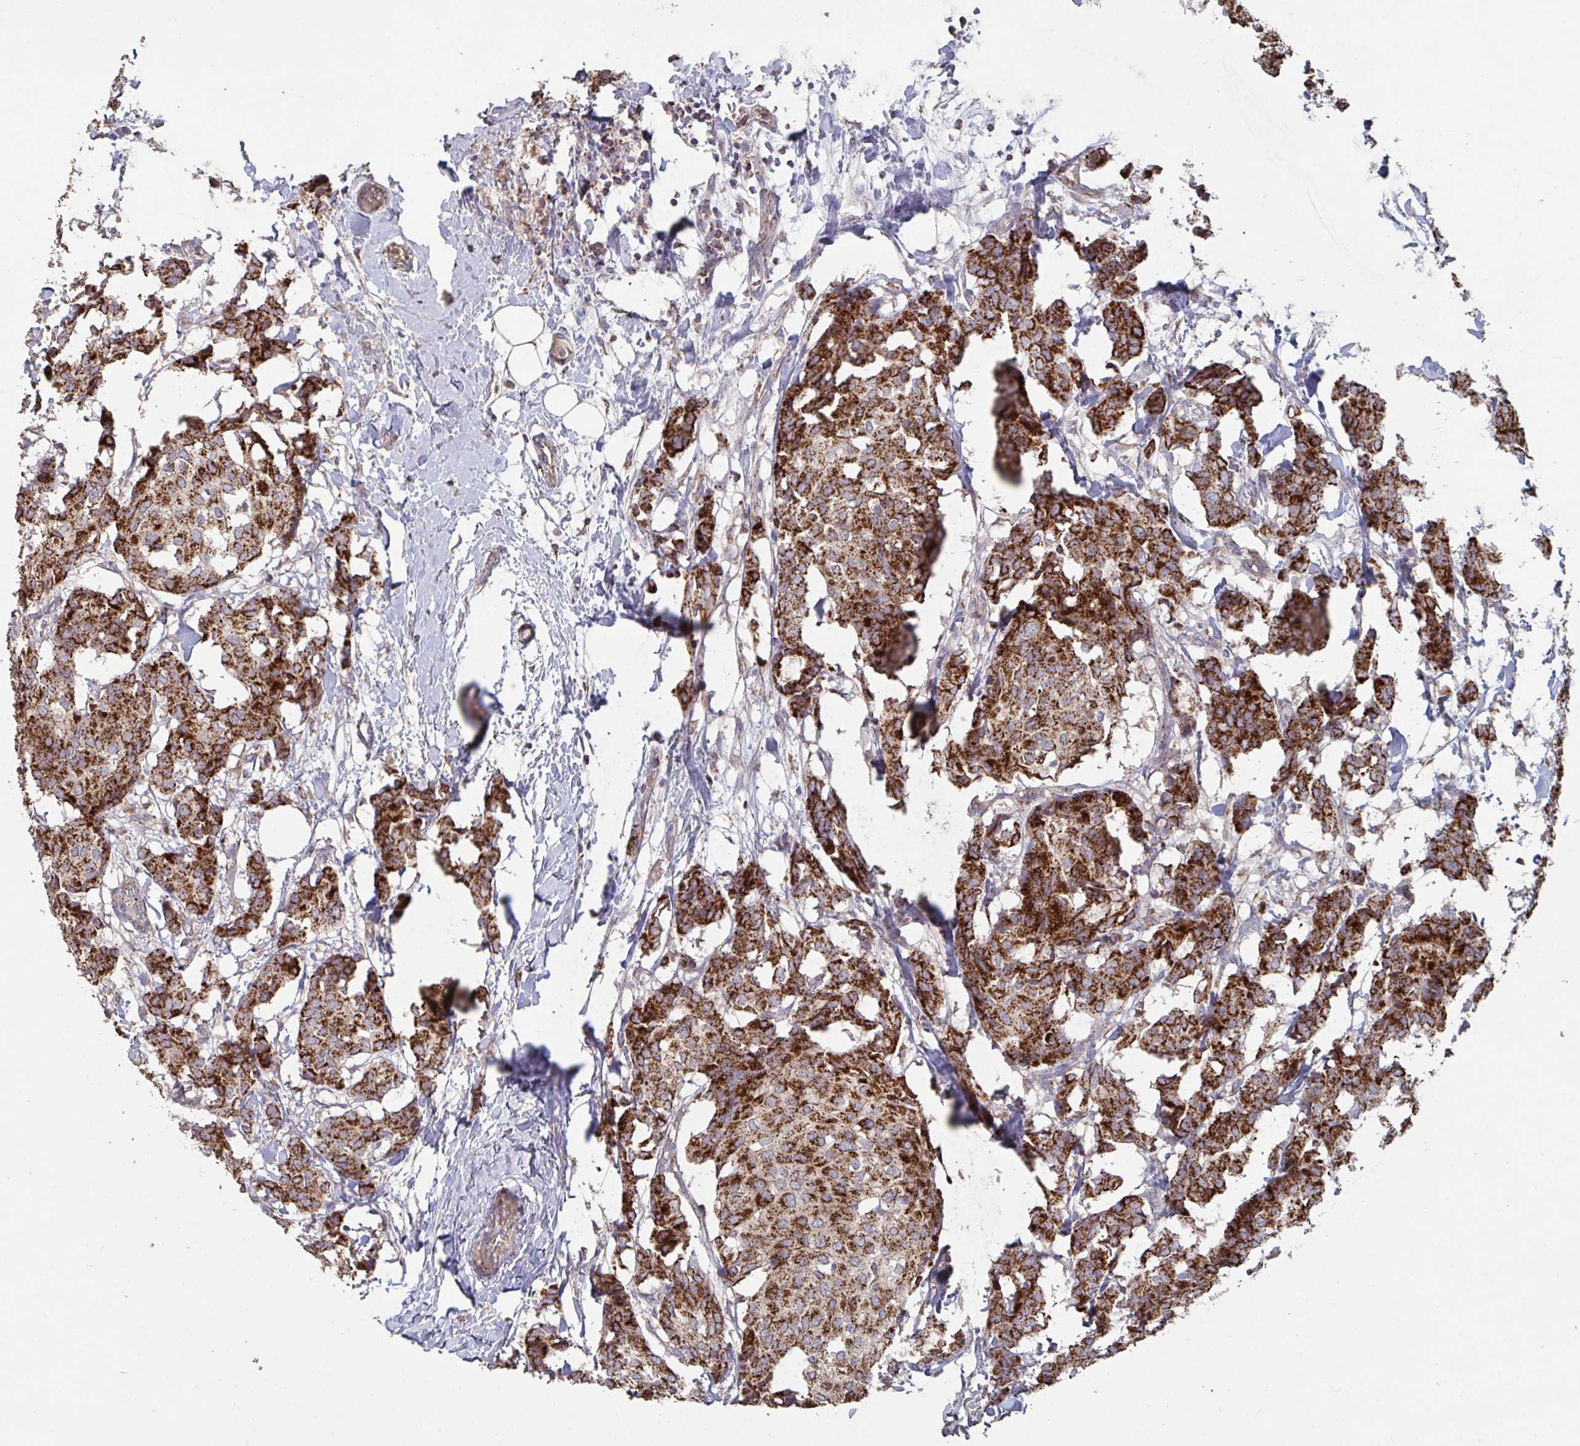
{"staining": {"intensity": "strong", "quantity": ">75%", "location": "cytoplasmic/membranous"}, "tissue": "breast cancer", "cell_type": "Tumor cells", "image_type": "cancer", "snomed": [{"axis": "morphology", "description": "Duct carcinoma"}, {"axis": "topography", "description": "Breast"}], "caption": "An immunohistochemistry (IHC) image of tumor tissue is shown. Protein staining in brown shows strong cytoplasmic/membranous positivity in infiltrating ductal carcinoma (breast) within tumor cells.", "gene": "BCAT2", "patient": {"sex": "female", "age": 75}}